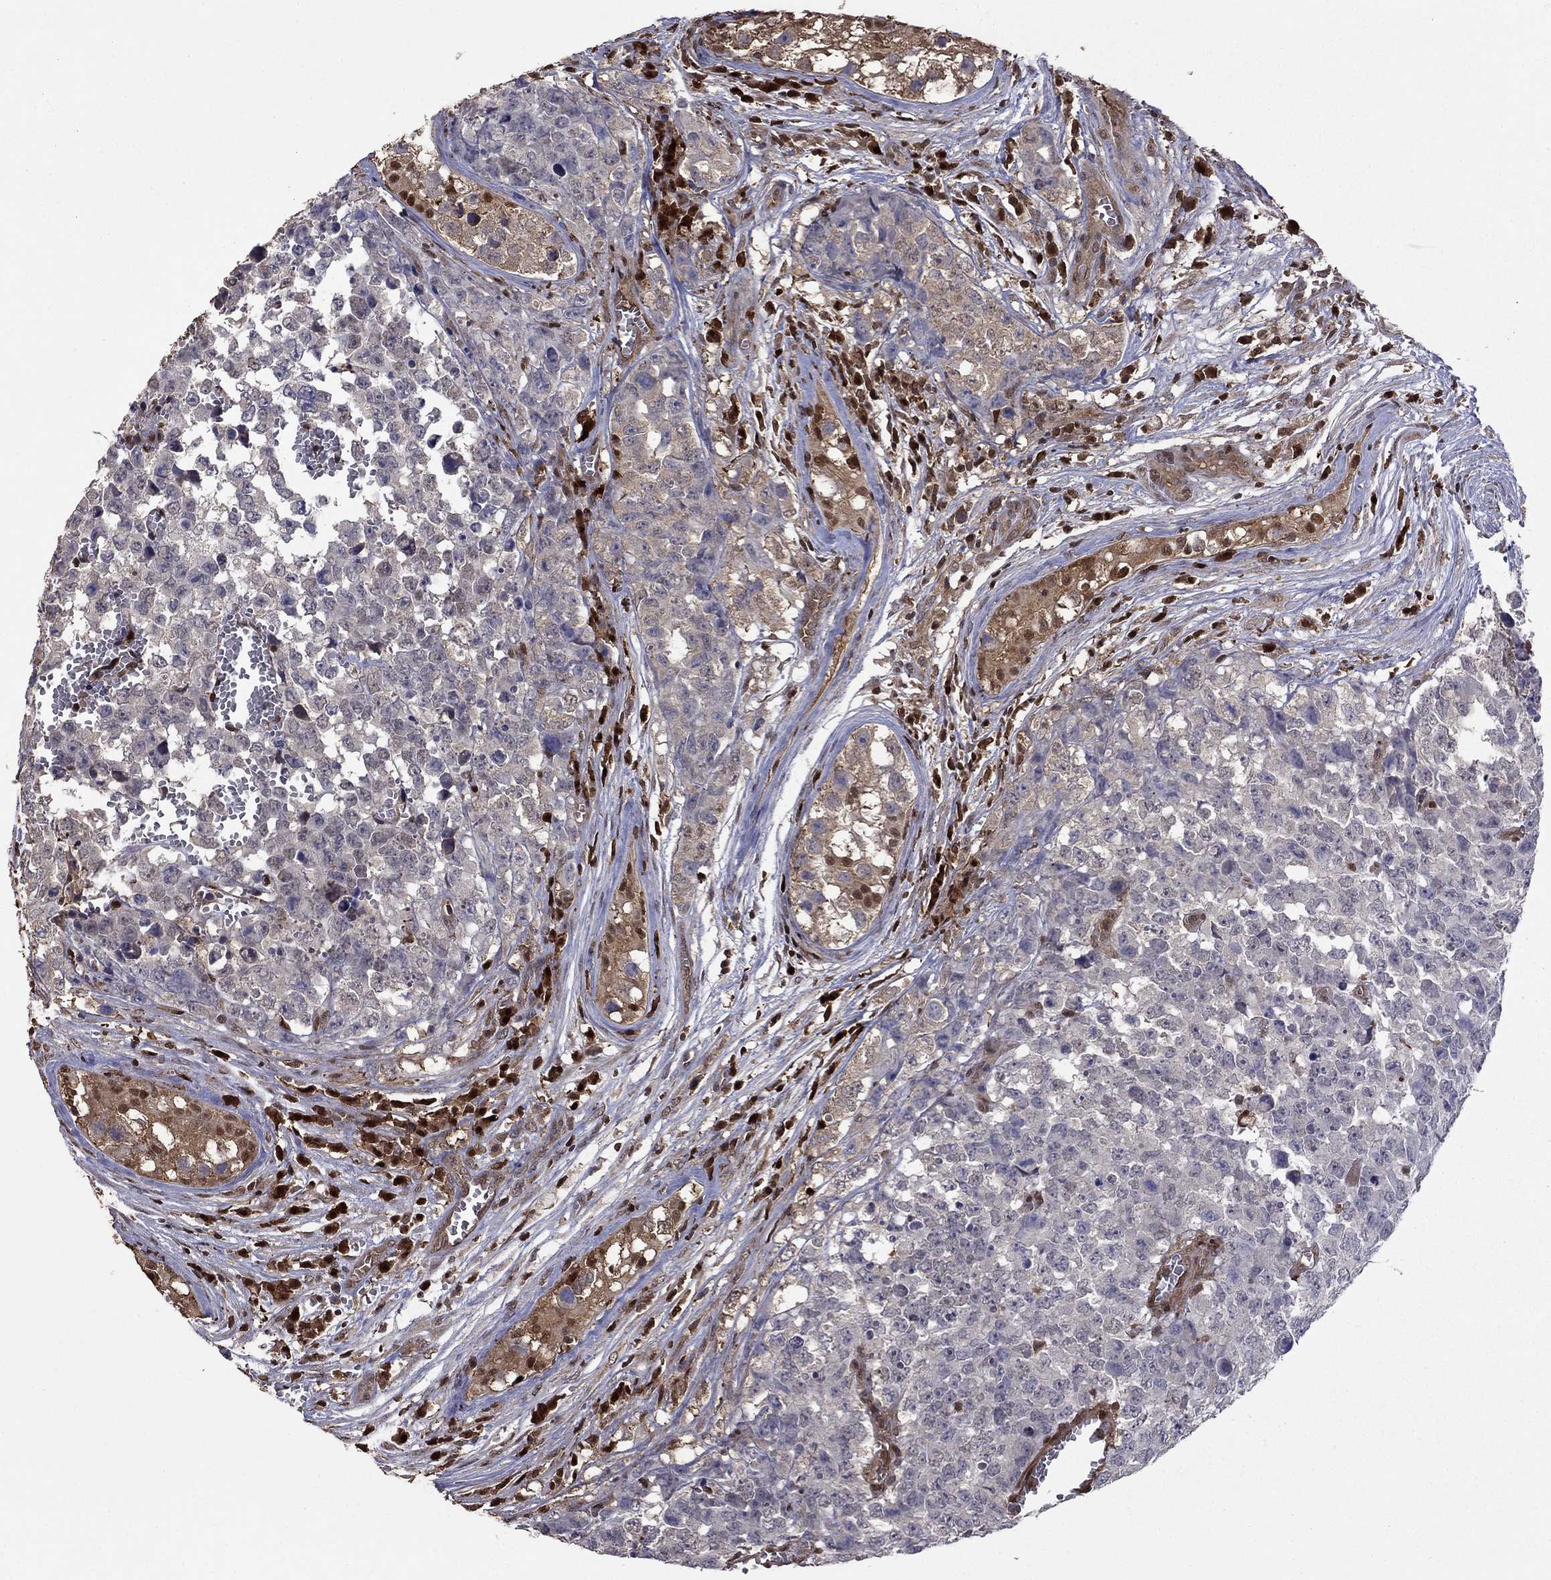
{"staining": {"intensity": "negative", "quantity": "none", "location": "none"}, "tissue": "testis cancer", "cell_type": "Tumor cells", "image_type": "cancer", "snomed": [{"axis": "morphology", "description": "Carcinoma, Embryonal, NOS"}, {"axis": "topography", "description": "Testis"}], "caption": "A micrograph of embryonal carcinoma (testis) stained for a protein shows no brown staining in tumor cells.", "gene": "APPBP2", "patient": {"sex": "male", "age": 23}}